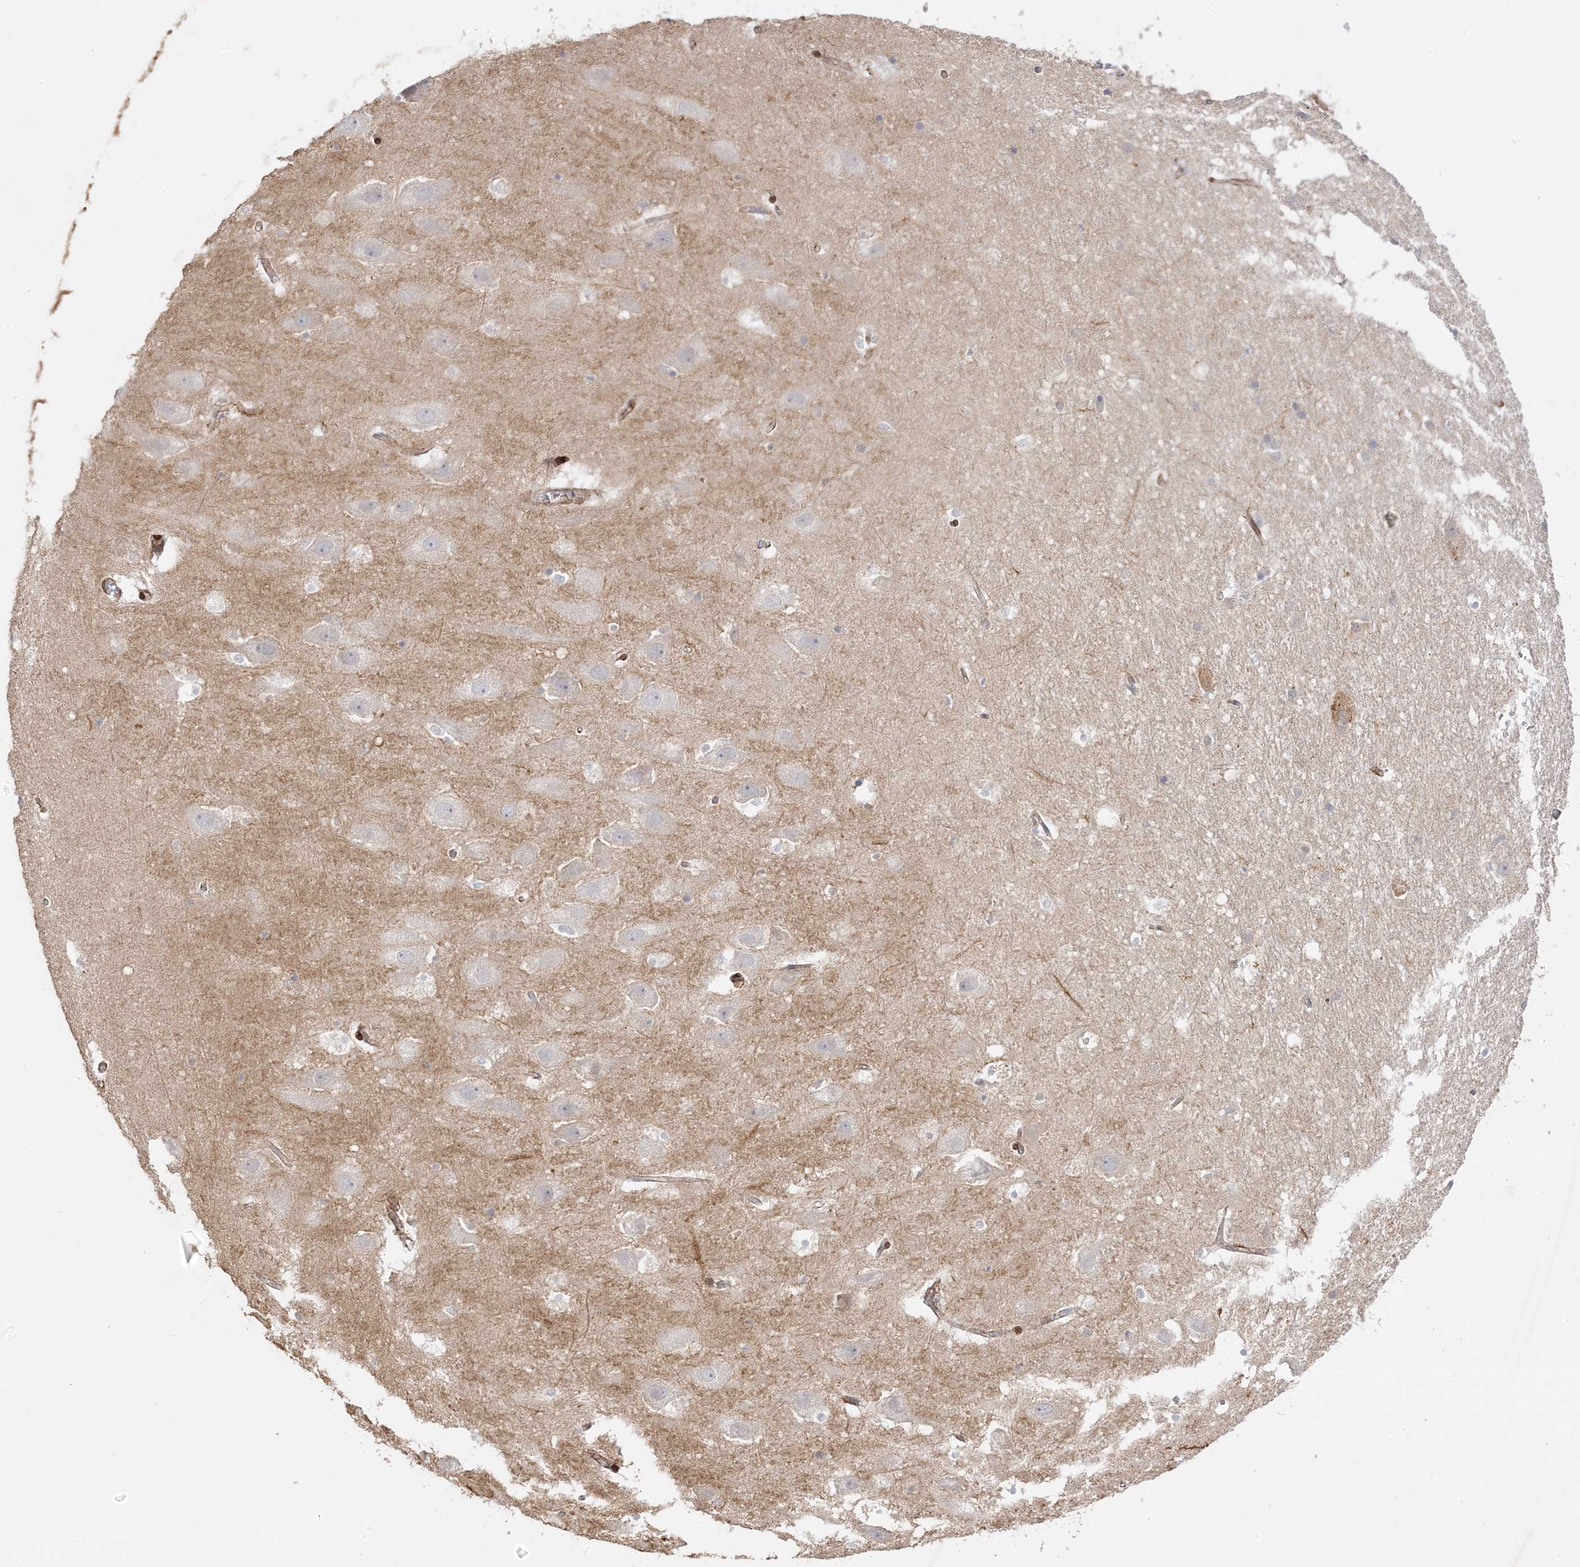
{"staining": {"intensity": "negative", "quantity": "none", "location": "none"}, "tissue": "hippocampus", "cell_type": "Glial cells", "image_type": "normal", "snomed": [{"axis": "morphology", "description": "Normal tissue, NOS"}, {"axis": "topography", "description": "Hippocampus"}], "caption": "Immunohistochemistry photomicrograph of benign hippocampus: human hippocampus stained with DAB (3,3'-diaminobenzidine) demonstrates no significant protein expression in glial cells.", "gene": "C2CD2", "patient": {"sex": "female", "age": 52}}